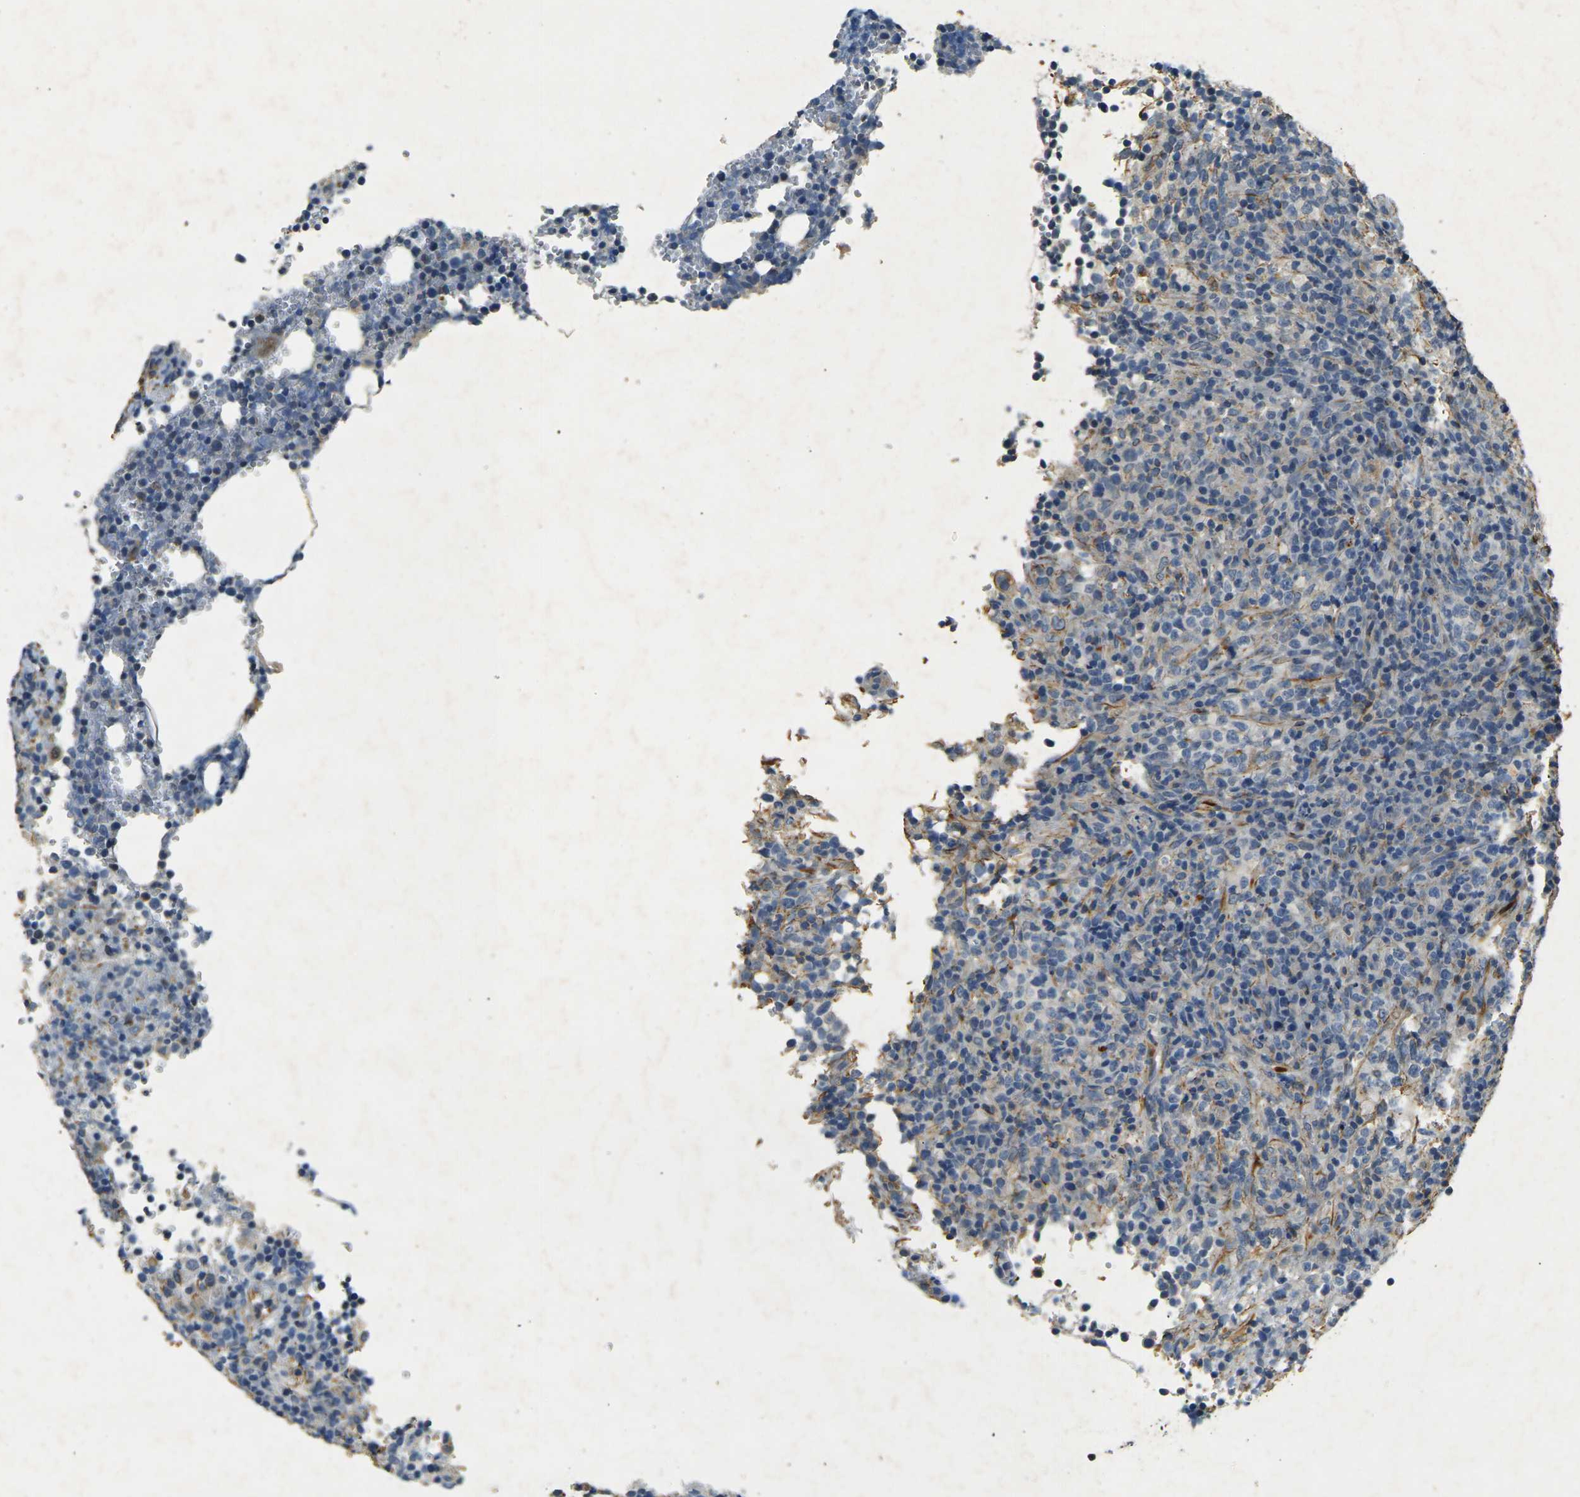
{"staining": {"intensity": "negative", "quantity": "none", "location": "none"}, "tissue": "lymphoma", "cell_type": "Tumor cells", "image_type": "cancer", "snomed": [{"axis": "morphology", "description": "Malignant lymphoma, non-Hodgkin's type, High grade"}, {"axis": "topography", "description": "Lymph node"}], "caption": "Immunohistochemistry of lymphoma exhibits no positivity in tumor cells. (Brightfield microscopy of DAB immunohistochemistry at high magnification).", "gene": "SORT1", "patient": {"sex": "female", "age": 76}}